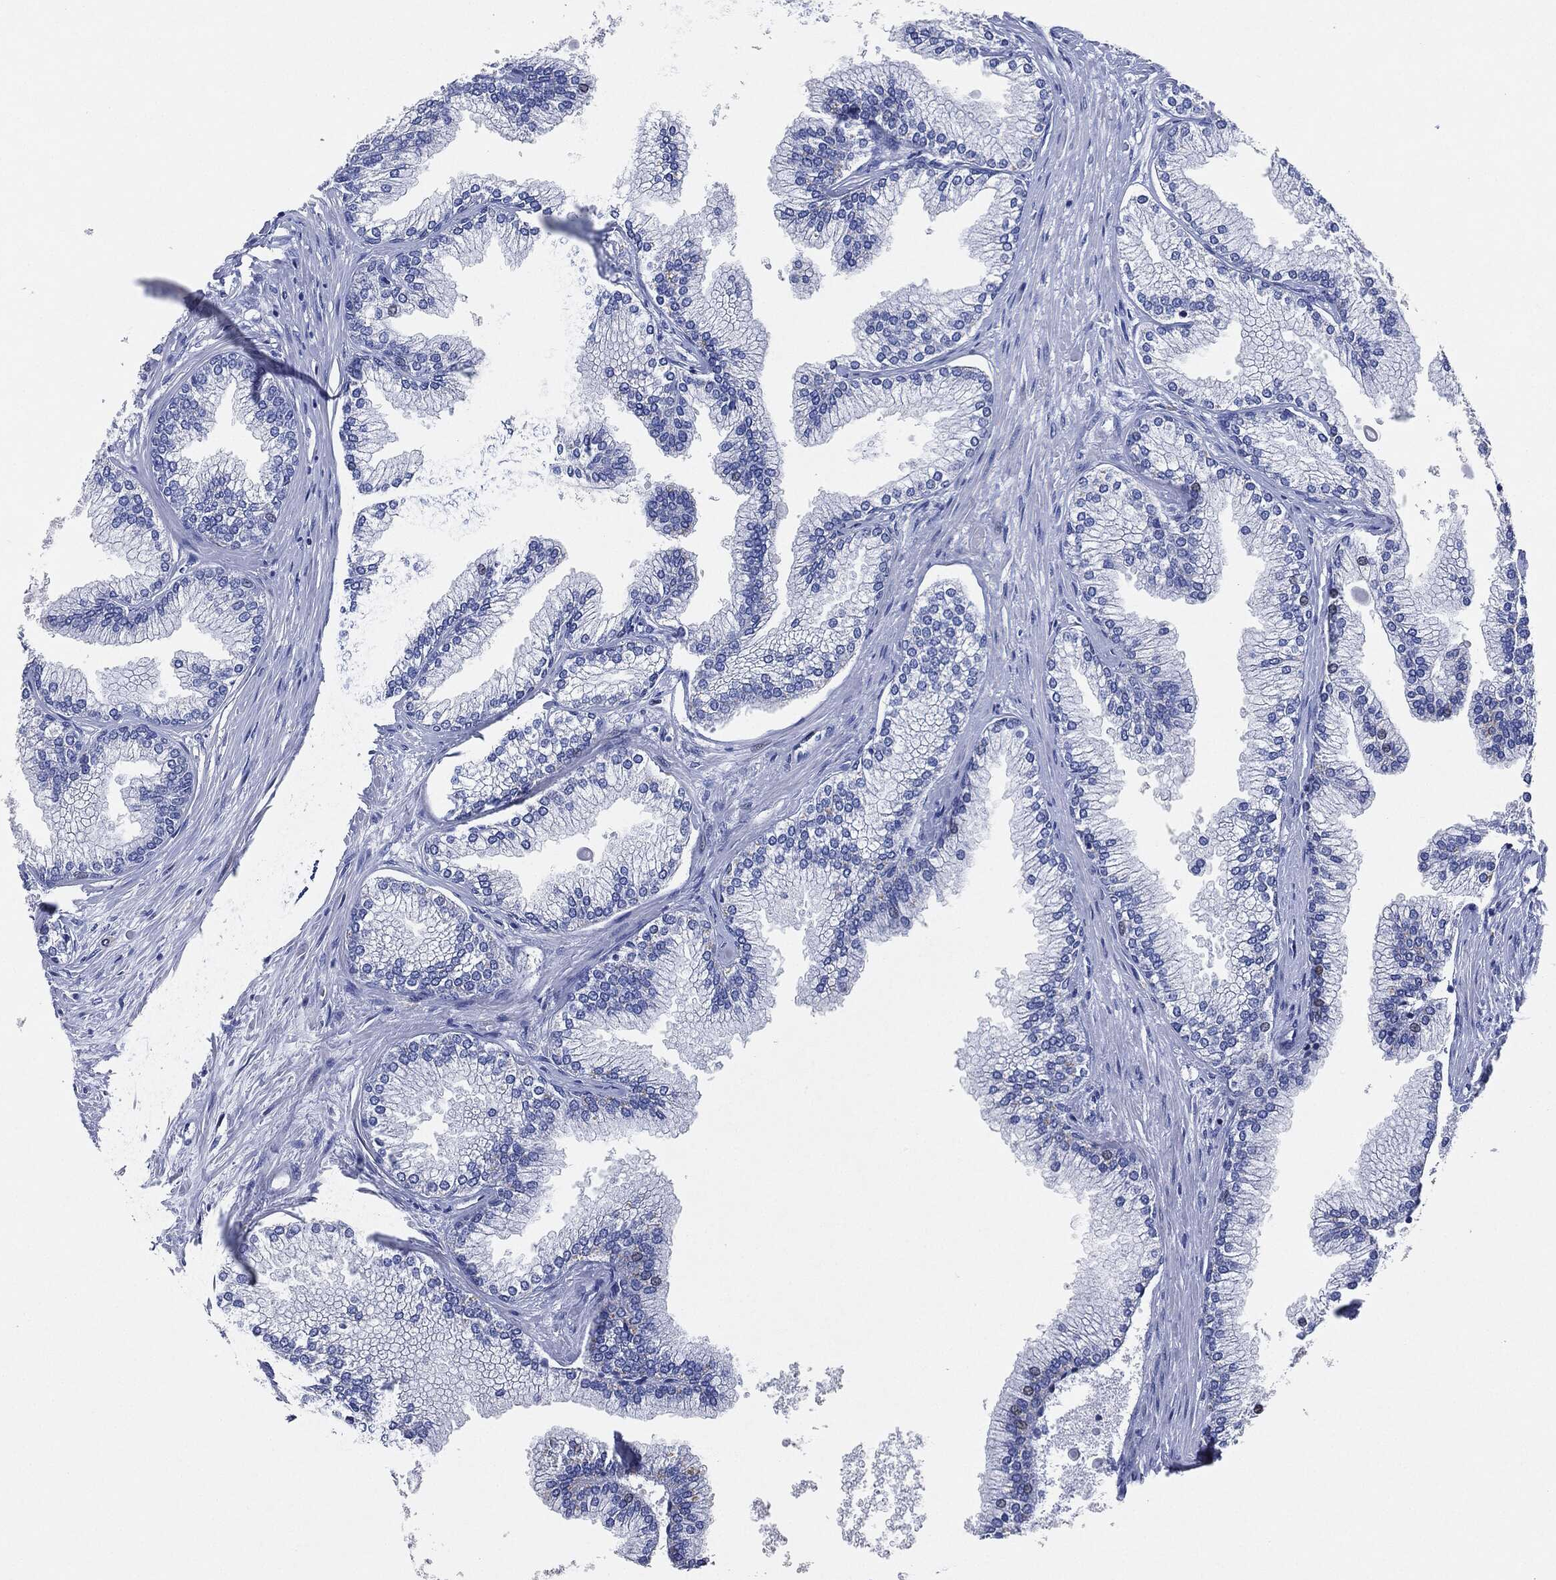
{"staining": {"intensity": "negative", "quantity": "none", "location": "none"}, "tissue": "prostate", "cell_type": "Glandular cells", "image_type": "normal", "snomed": [{"axis": "morphology", "description": "Normal tissue, NOS"}, {"axis": "topography", "description": "Prostate"}], "caption": "Photomicrograph shows no significant protein positivity in glandular cells of unremarkable prostate. (DAB (3,3'-diaminobenzidine) immunohistochemistry, high magnification).", "gene": "NTRK1", "patient": {"sex": "male", "age": 72}}